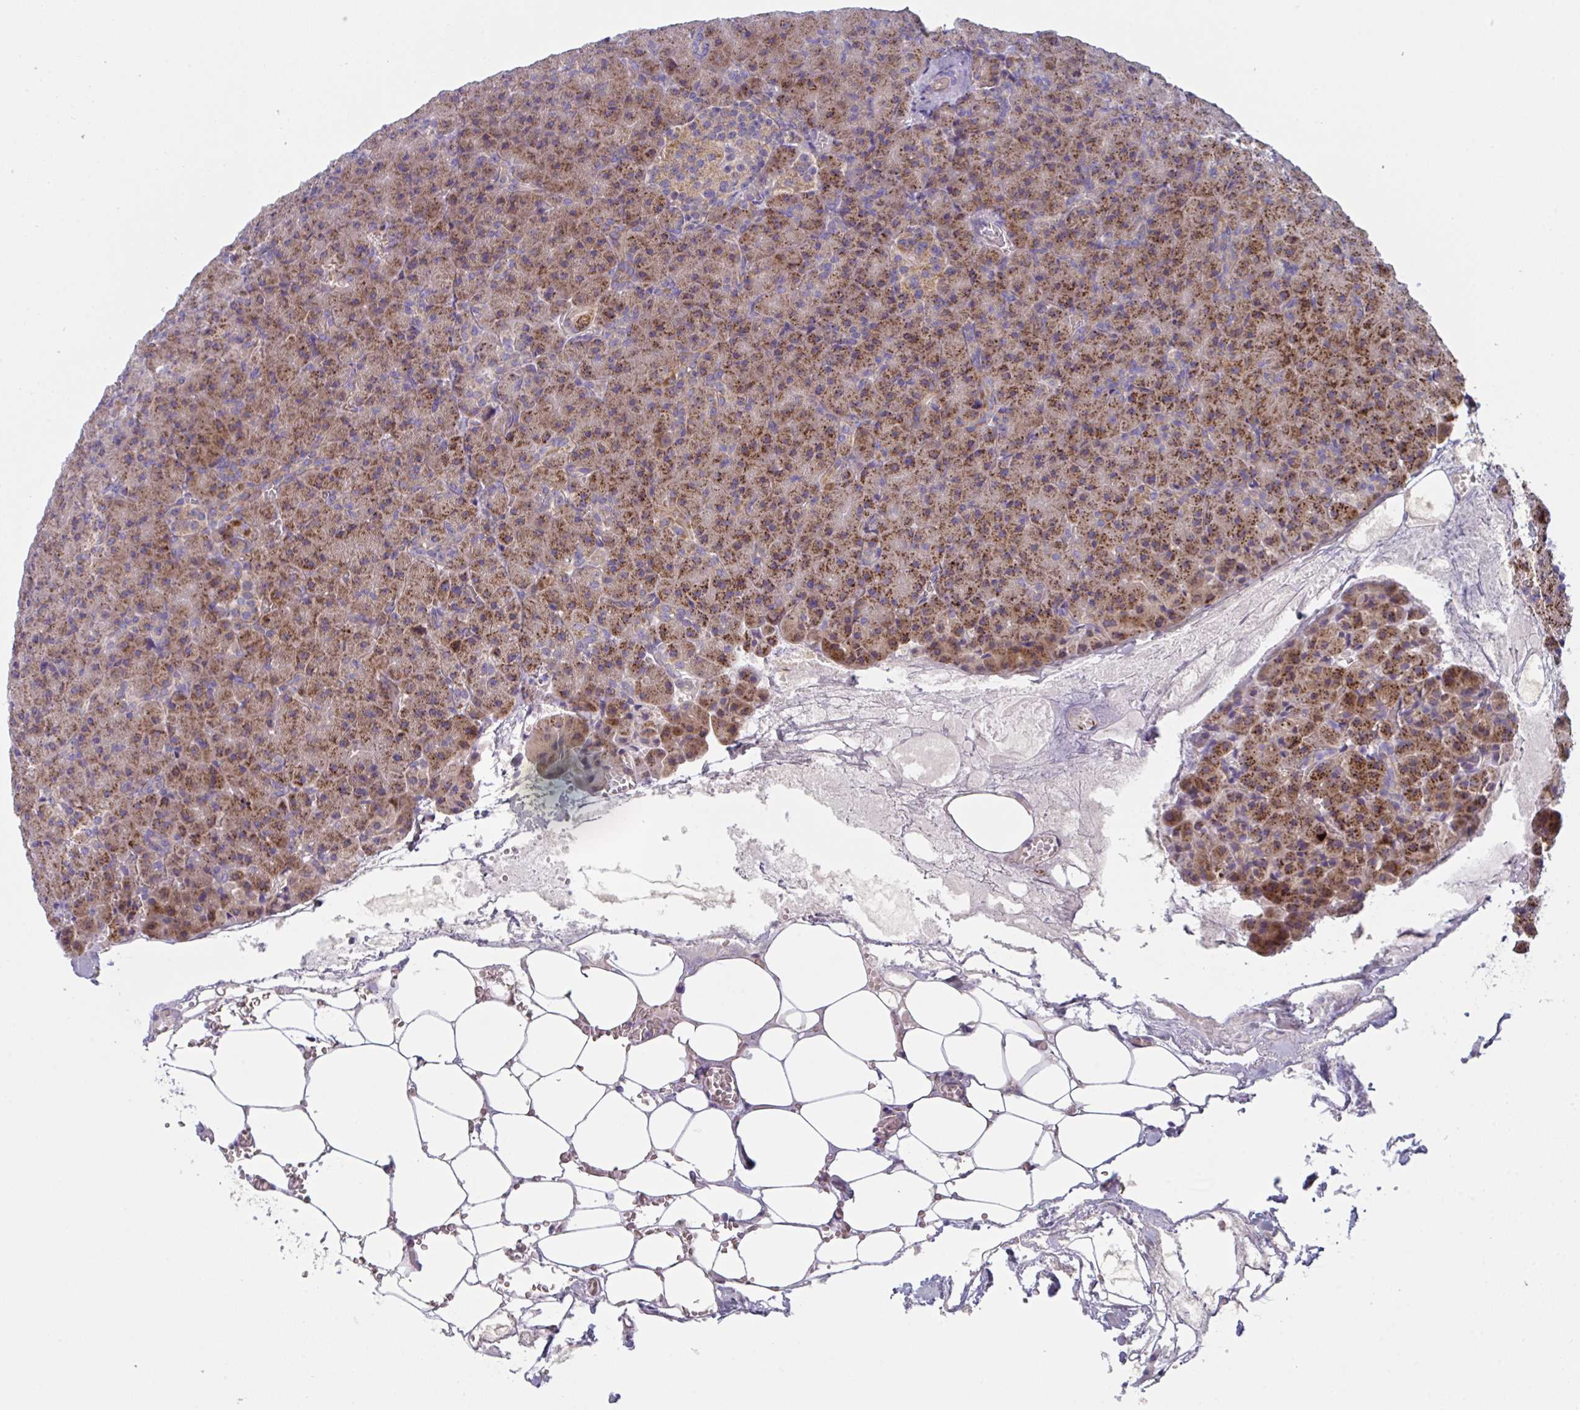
{"staining": {"intensity": "moderate", "quantity": ">75%", "location": "cytoplasmic/membranous"}, "tissue": "pancreas", "cell_type": "Exocrine glandular cells", "image_type": "normal", "snomed": [{"axis": "morphology", "description": "Normal tissue, NOS"}, {"axis": "topography", "description": "Pancreas"}], "caption": "Pancreas was stained to show a protein in brown. There is medium levels of moderate cytoplasmic/membranous expression in about >75% of exocrine glandular cells. (DAB (3,3'-diaminobenzidine) = brown stain, brightfield microscopy at high magnification).", "gene": "MRPS2", "patient": {"sex": "female", "age": 74}}